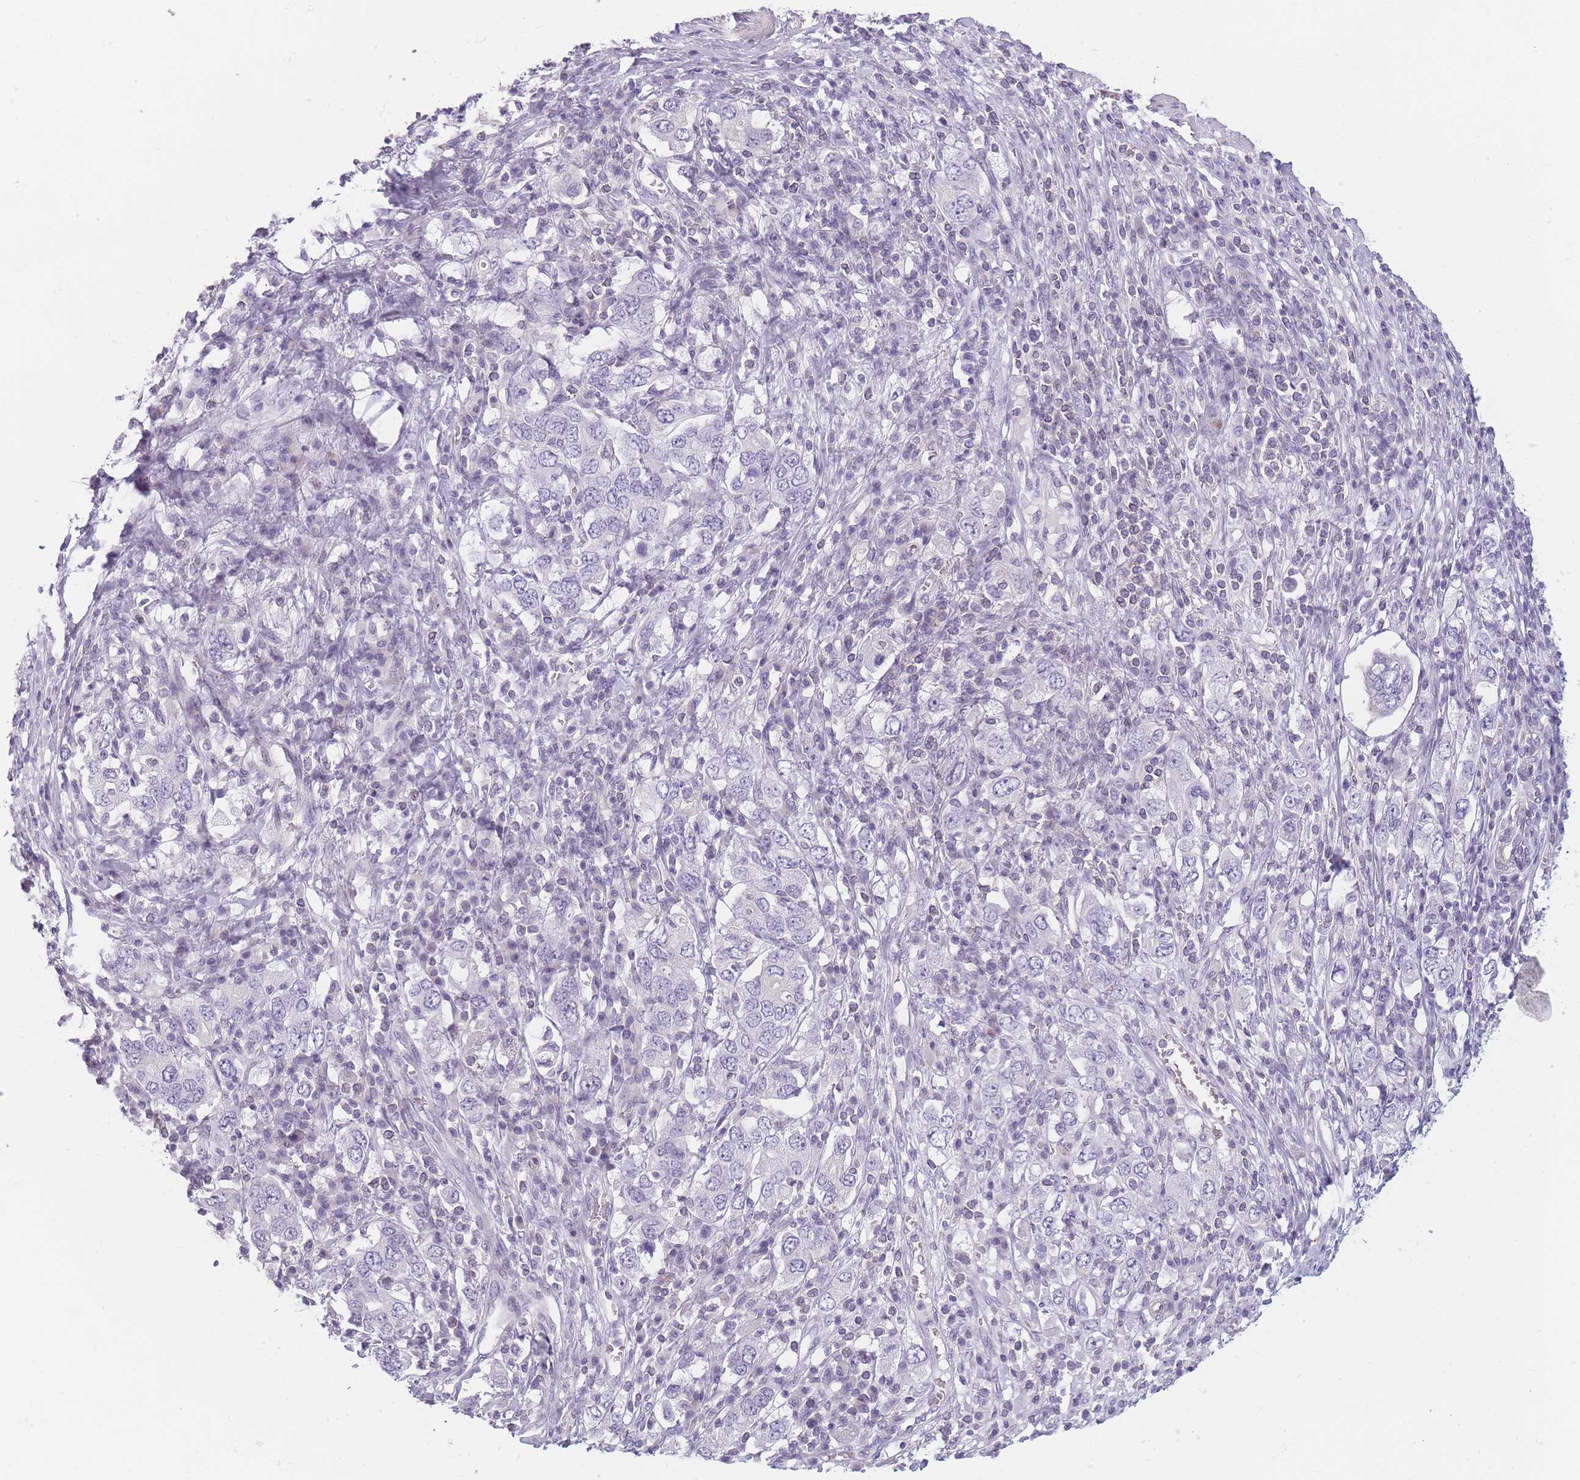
{"staining": {"intensity": "negative", "quantity": "none", "location": "none"}, "tissue": "stomach cancer", "cell_type": "Tumor cells", "image_type": "cancer", "snomed": [{"axis": "morphology", "description": "Adenocarcinoma, NOS"}, {"axis": "topography", "description": "Stomach, upper"}, {"axis": "topography", "description": "Stomach"}], "caption": "IHC micrograph of neoplastic tissue: stomach cancer stained with DAB (3,3'-diaminobenzidine) reveals no significant protein staining in tumor cells.", "gene": "GGT1", "patient": {"sex": "male", "age": 62}}